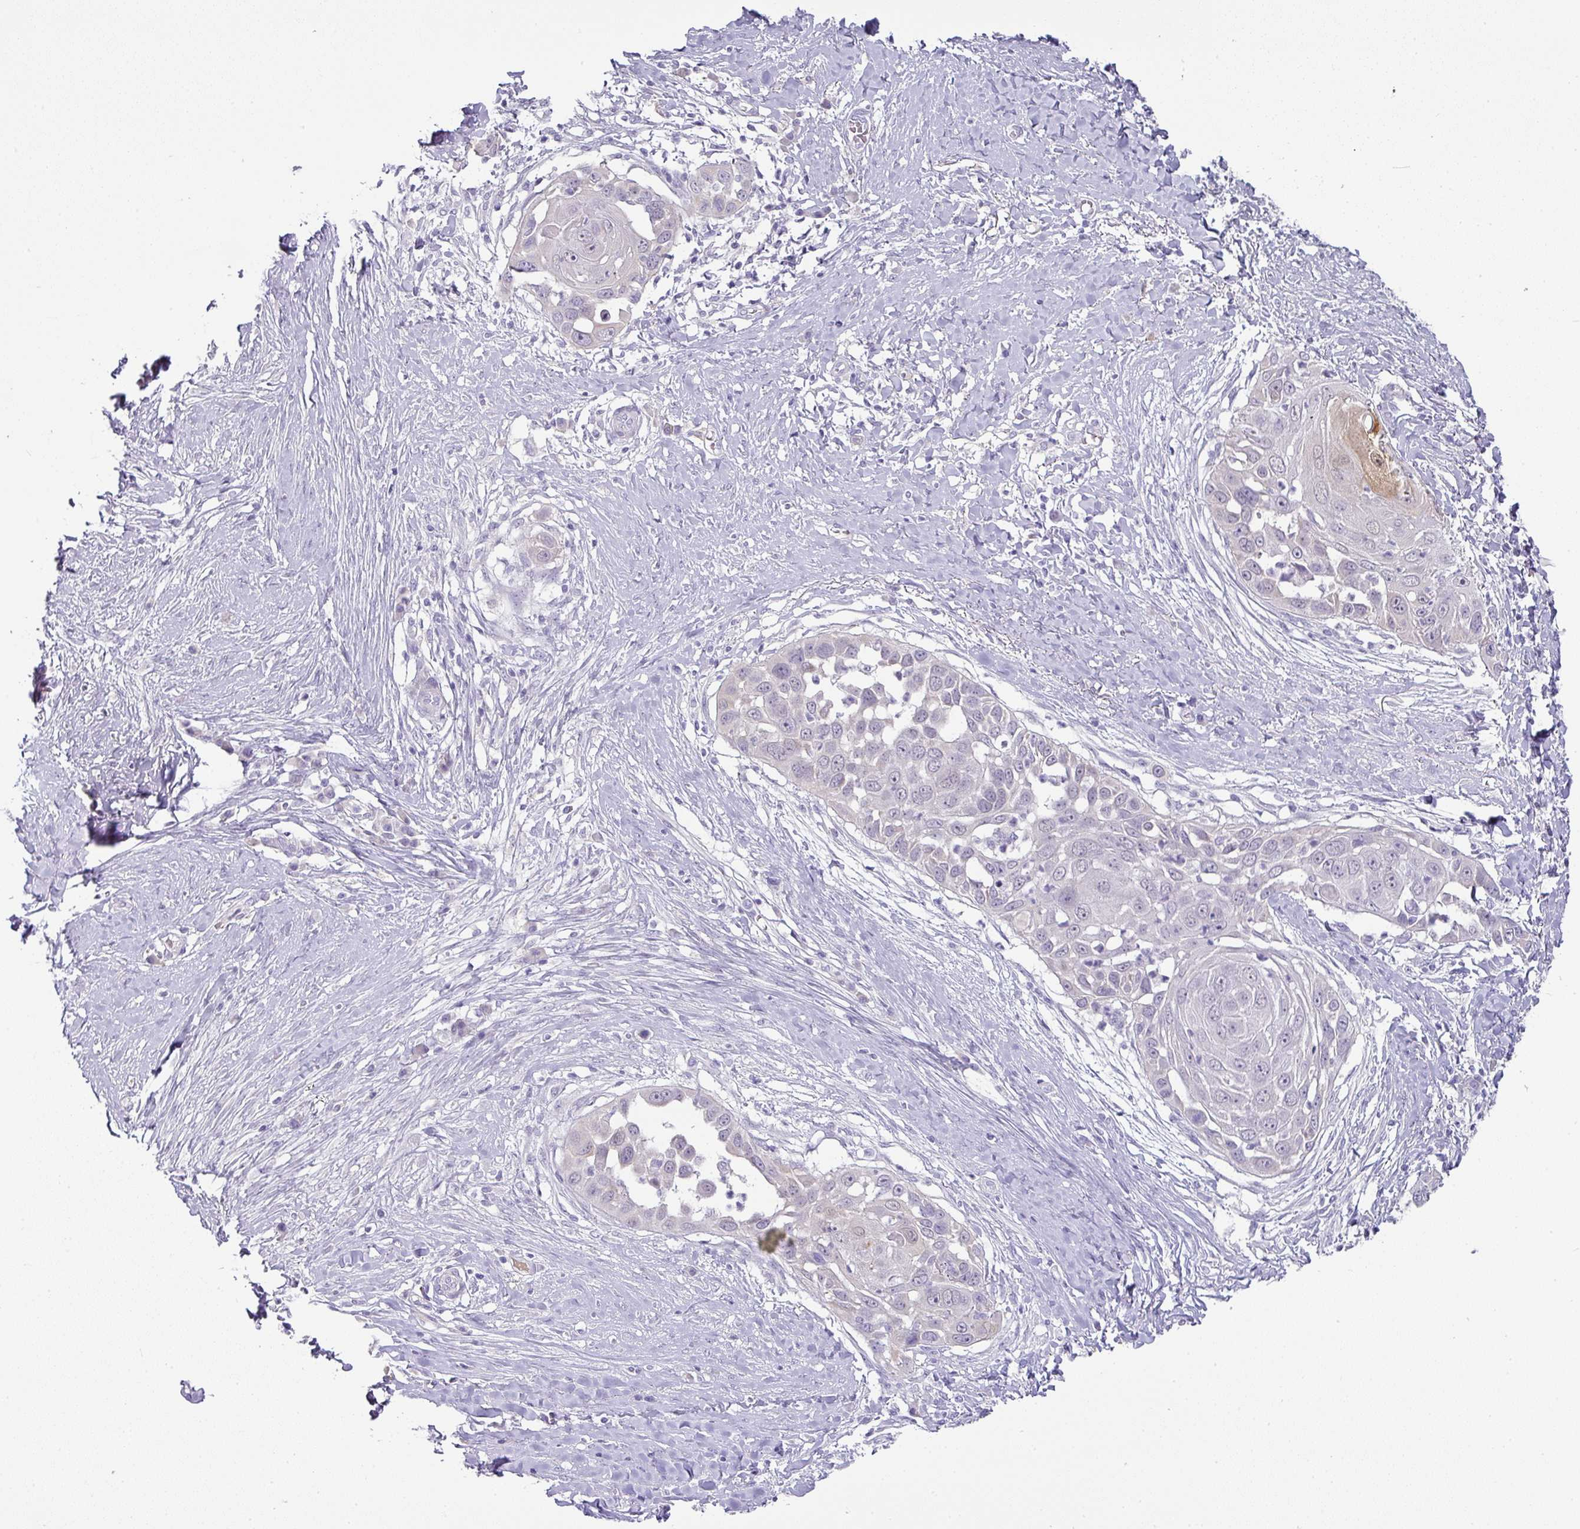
{"staining": {"intensity": "negative", "quantity": "none", "location": "none"}, "tissue": "skin cancer", "cell_type": "Tumor cells", "image_type": "cancer", "snomed": [{"axis": "morphology", "description": "Squamous cell carcinoma, NOS"}, {"axis": "topography", "description": "Skin"}], "caption": "Histopathology image shows no significant protein positivity in tumor cells of squamous cell carcinoma (skin).", "gene": "FGF17", "patient": {"sex": "female", "age": 44}}